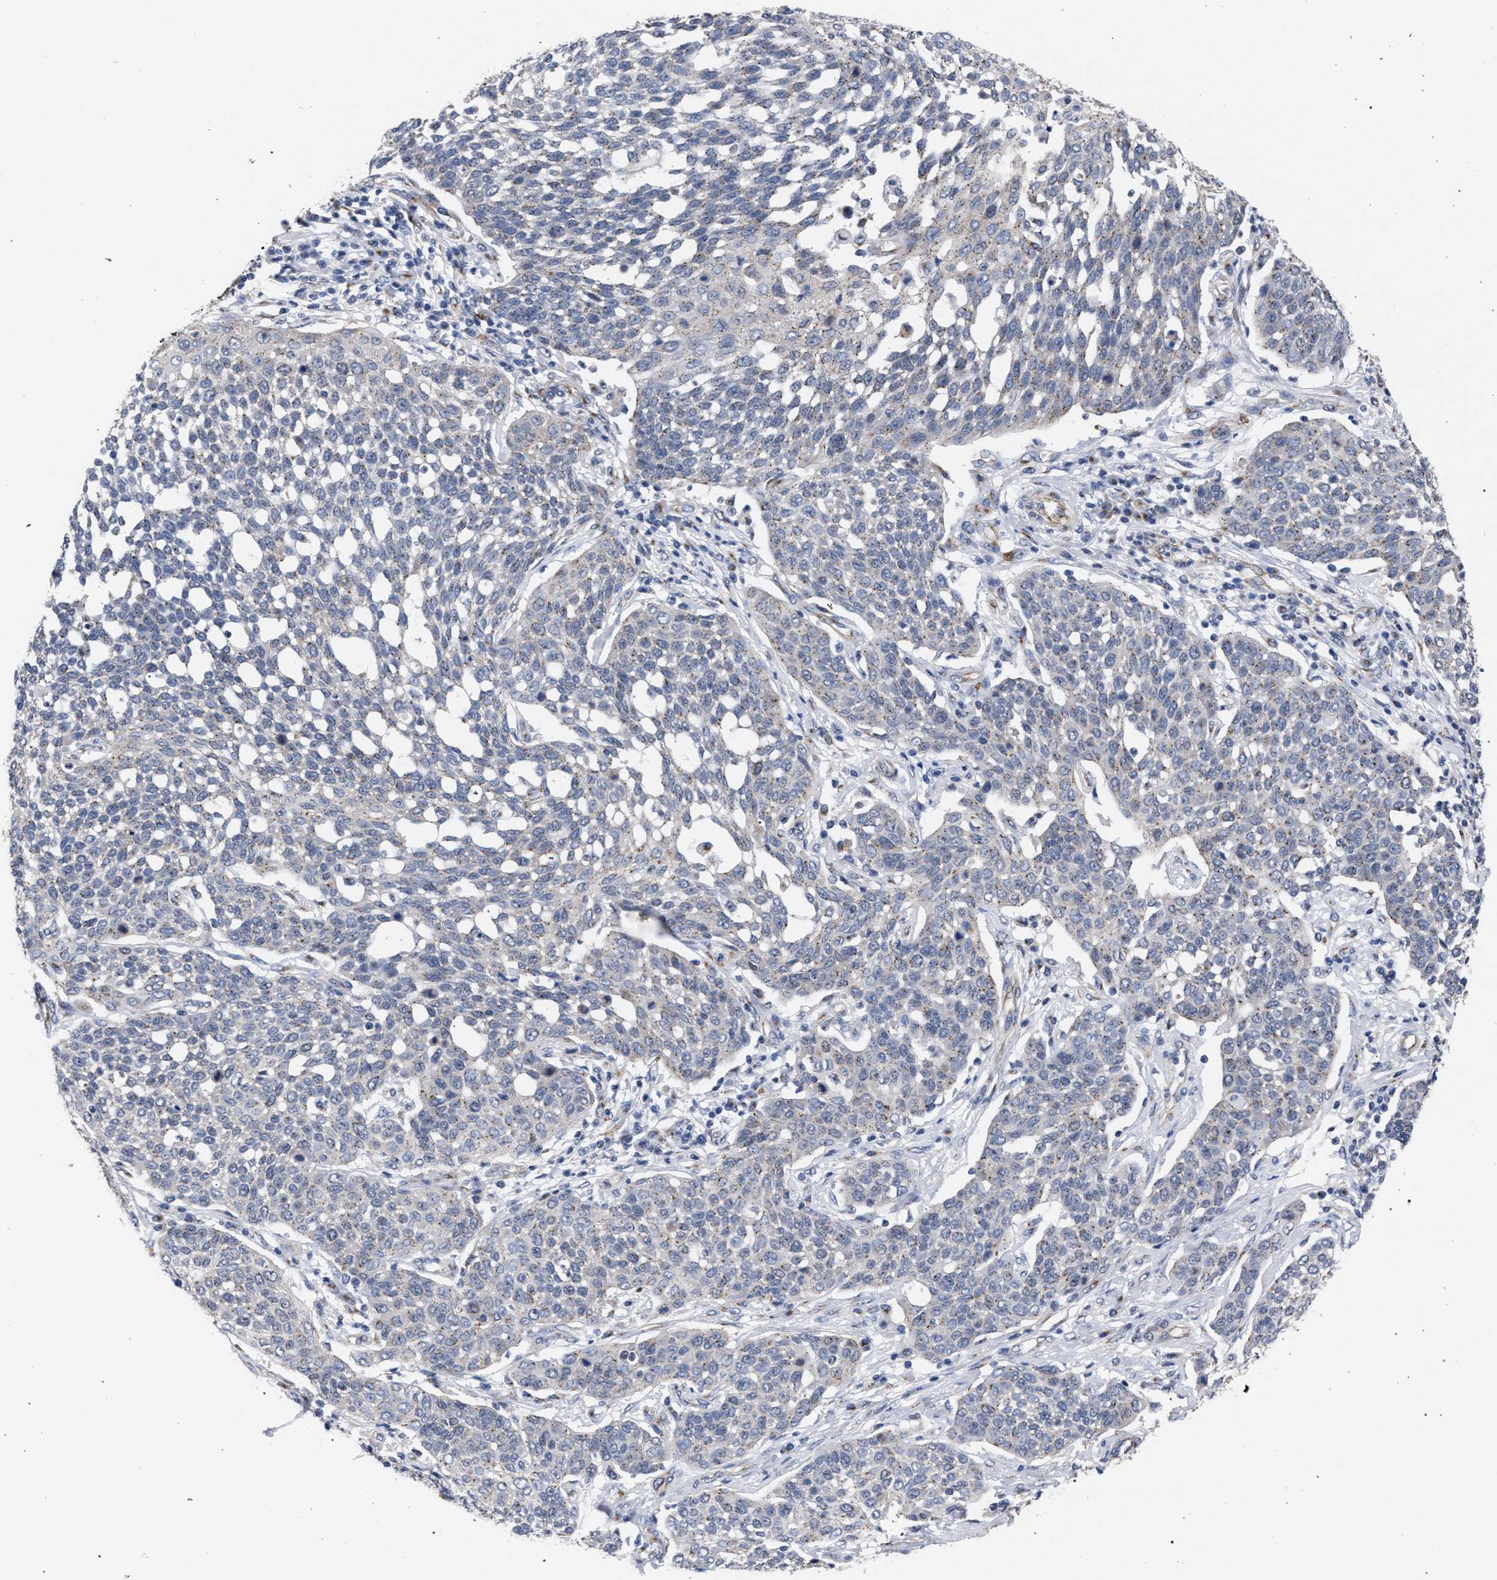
{"staining": {"intensity": "weak", "quantity": "<25%", "location": "cytoplasmic/membranous"}, "tissue": "cervical cancer", "cell_type": "Tumor cells", "image_type": "cancer", "snomed": [{"axis": "morphology", "description": "Squamous cell carcinoma, NOS"}, {"axis": "topography", "description": "Cervix"}], "caption": "An image of cervical cancer (squamous cell carcinoma) stained for a protein shows no brown staining in tumor cells. The staining was performed using DAB (3,3'-diaminobenzidine) to visualize the protein expression in brown, while the nuclei were stained in blue with hematoxylin (Magnification: 20x).", "gene": "GOLGA2", "patient": {"sex": "female", "age": 34}}